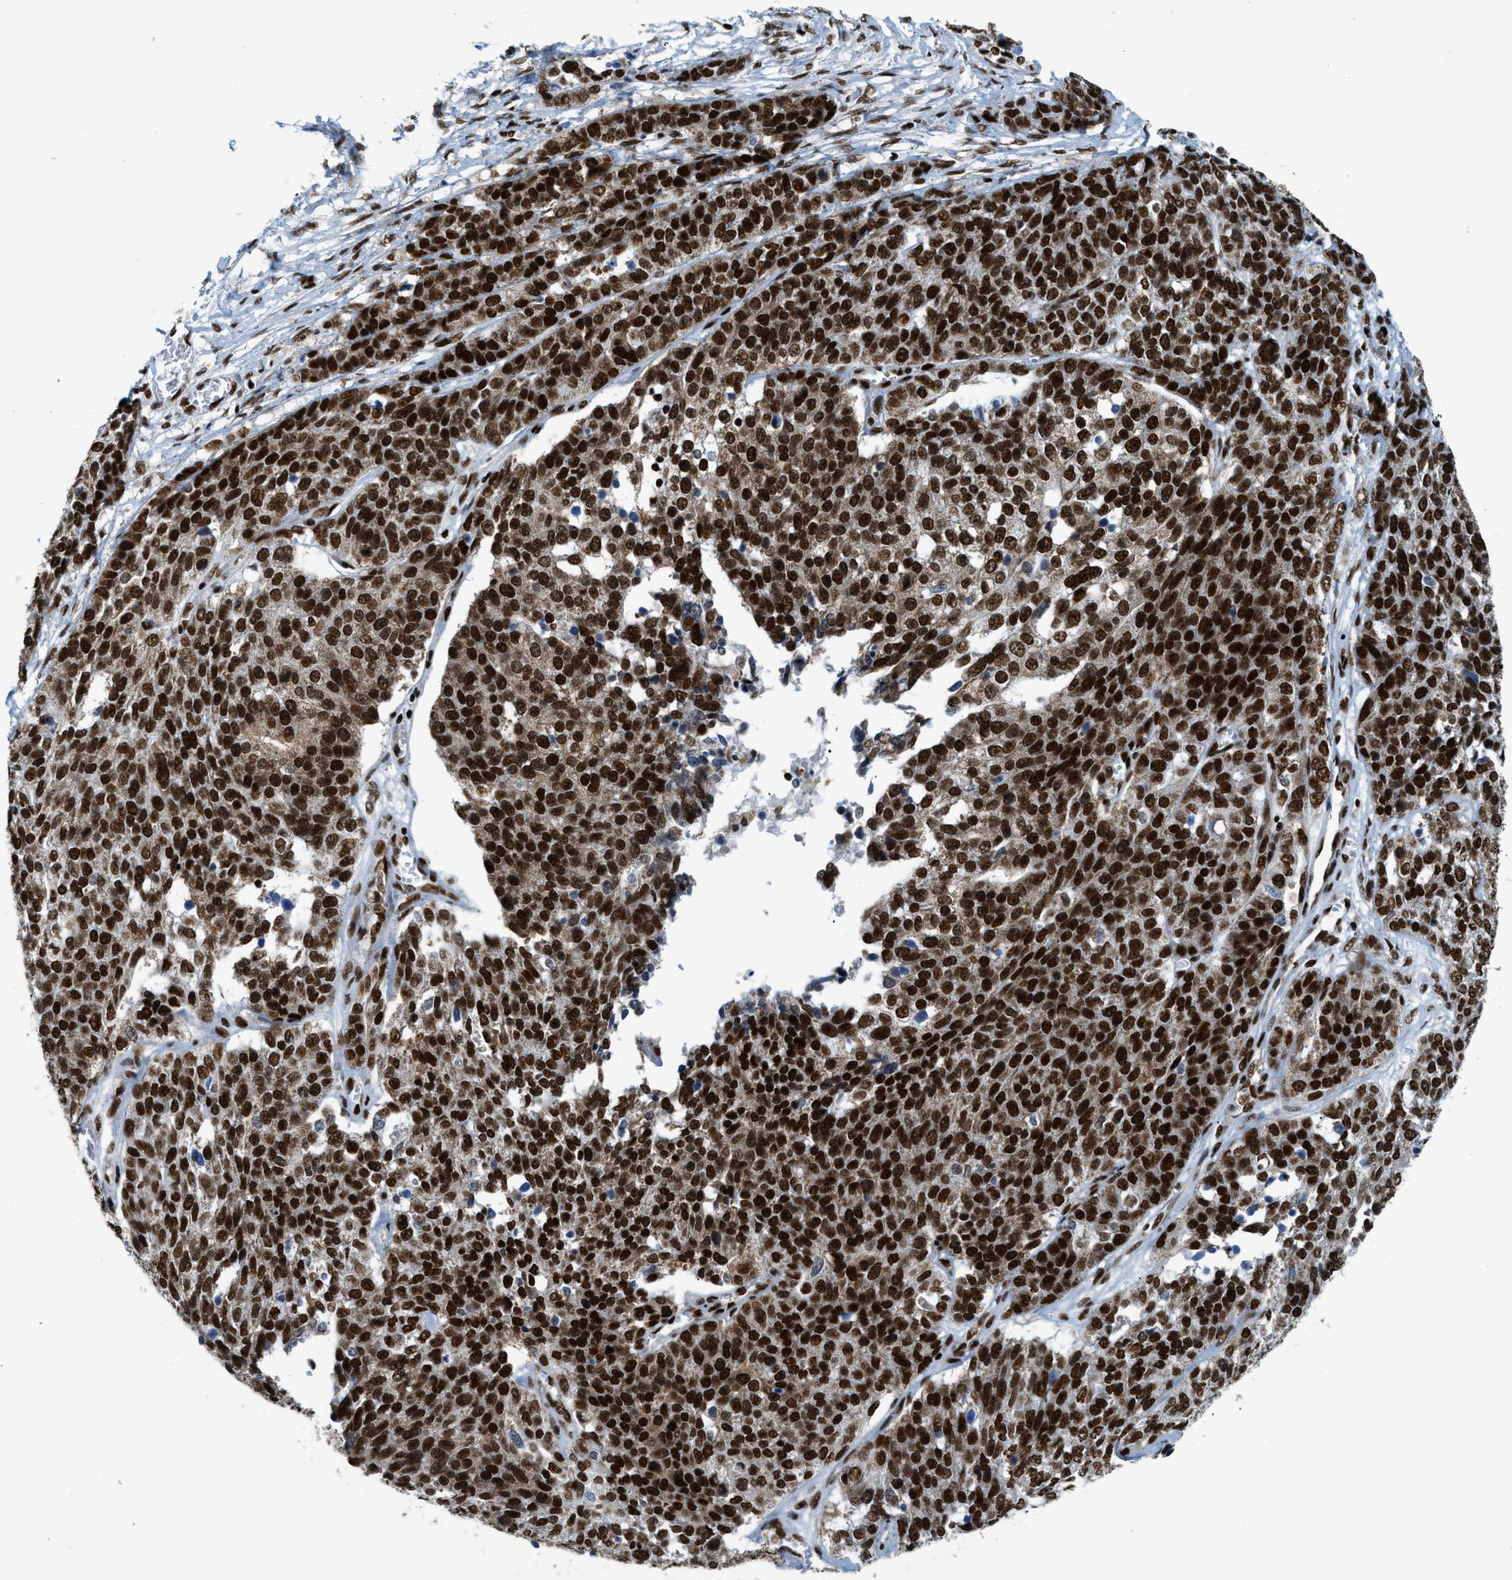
{"staining": {"intensity": "strong", "quantity": ">75%", "location": "cytoplasmic/membranous,nuclear"}, "tissue": "ovarian cancer", "cell_type": "Tumor cells", "image_type": "cancer", "snomed": [{"axis": "morphology", "description": "Cystadenocarcinoma, serous, NOS"}, {"axis": "topography", "description": "Ovary"}], "caption": "This image displays IHC staining of ovarian serous cystadenocarcinoma, with high strong cytoplasmic/membranous and nuclear positivity in approximately >75% of tumor cells.", "gene": "GABPB1", "patient": {"sex": "female", "age": 44}}